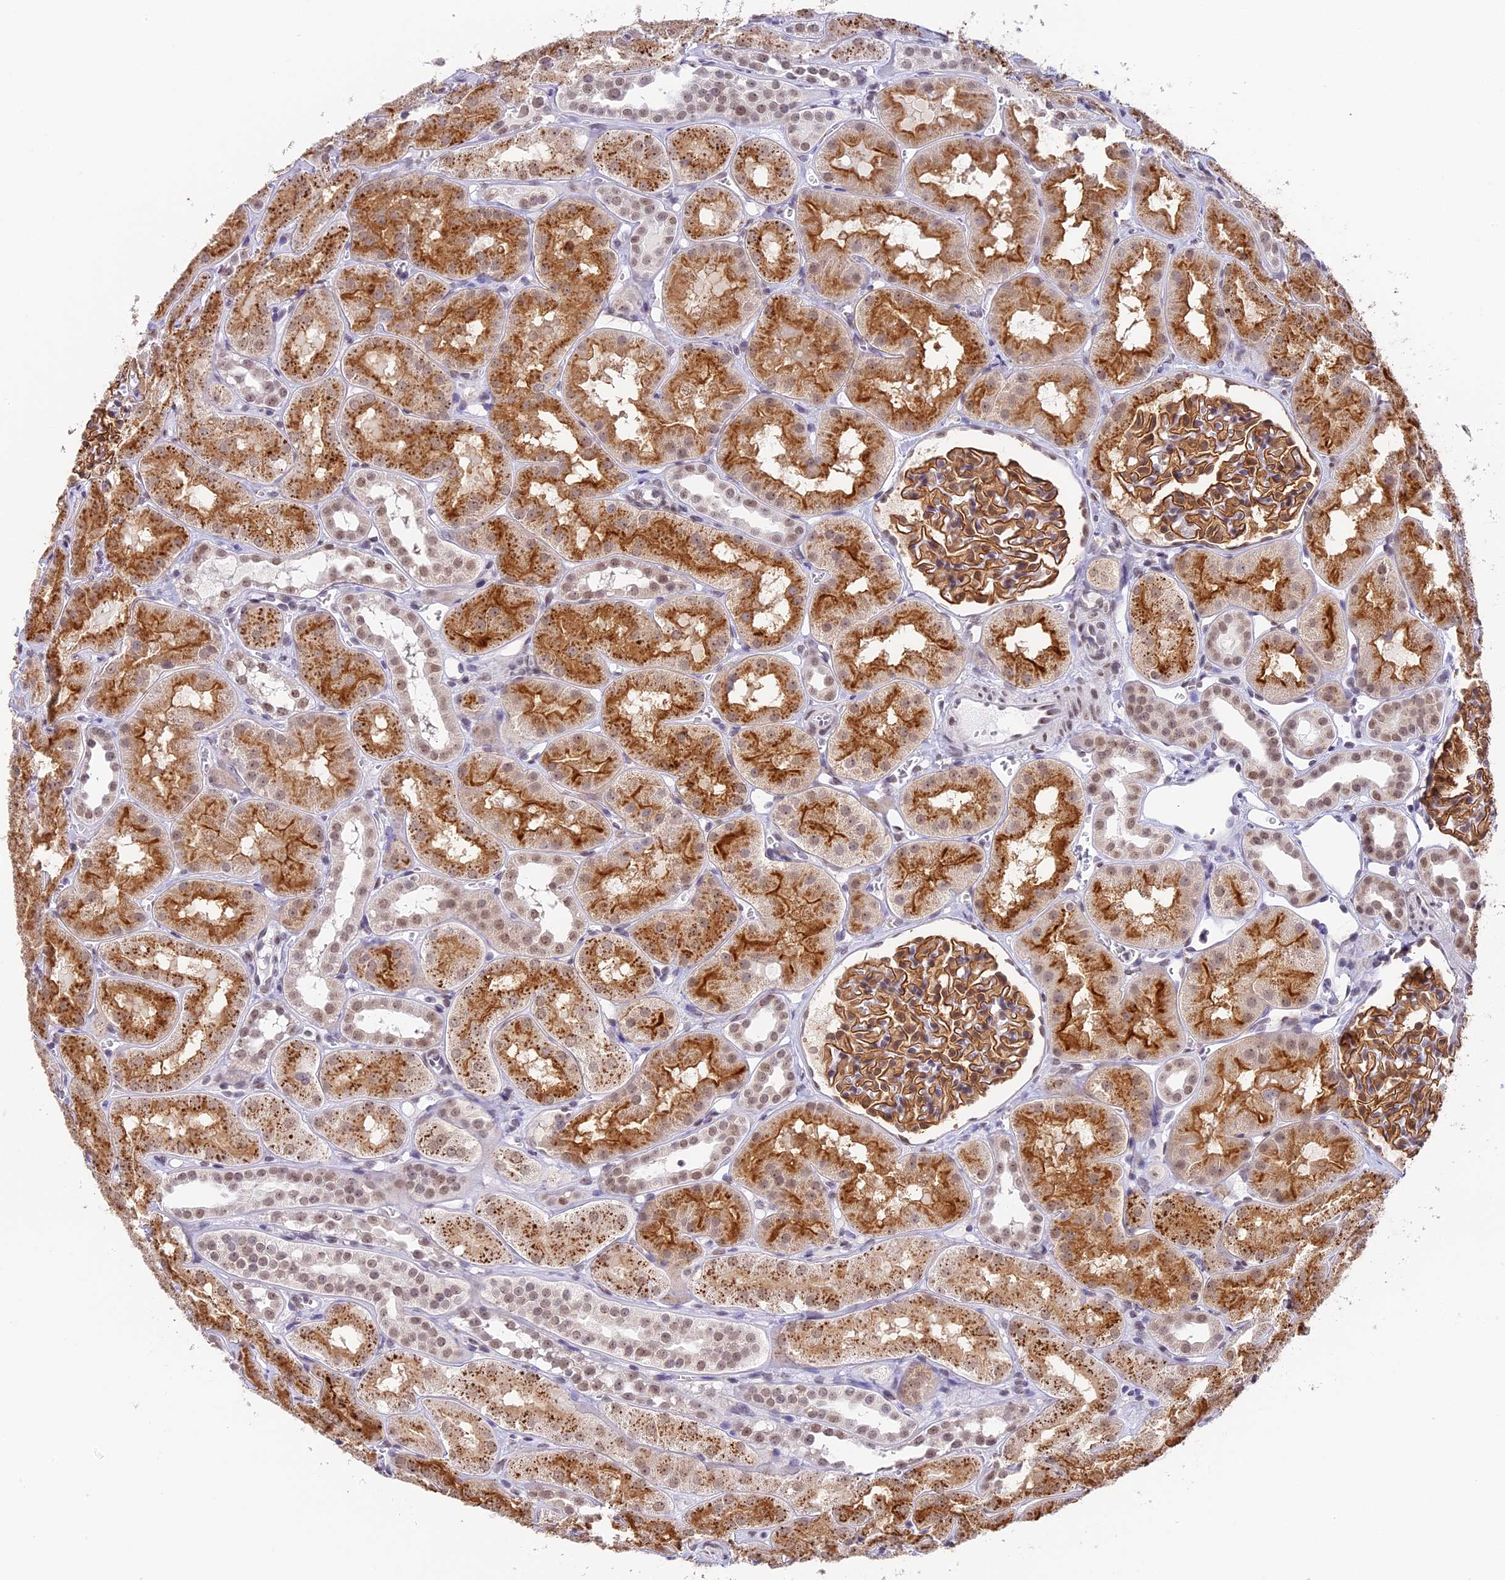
{"staining": {"intensity": "strong", "quantity": ">75%", "location": "cytoplasmic/membranous,nuclear"}, "tissue": "kidney", "cell_type": "Cells in glomeruli", "image_type": "normal", "snomed": [{"axis": "morphology", "description": "Normal tissue, NOS"}, {"axis": "topography", "description": "Kidney"}, {"axis": "topography", "description": "Urinary bladder"}], "caption": "Unremarkable kidney was stained to show a protein in brown. There is high levels of strong cytoplasmic/membranous,nuclear expression in approximately >75% of cells in glomeruli. (Stains: DAB (3,3'-diaminobenzidine) in brown, nuclei in blue, Microscopy: brightfield microscopy at high magnification).", "gene": "HEATR5B", "patient": {"sex": "male", "age": 16}}